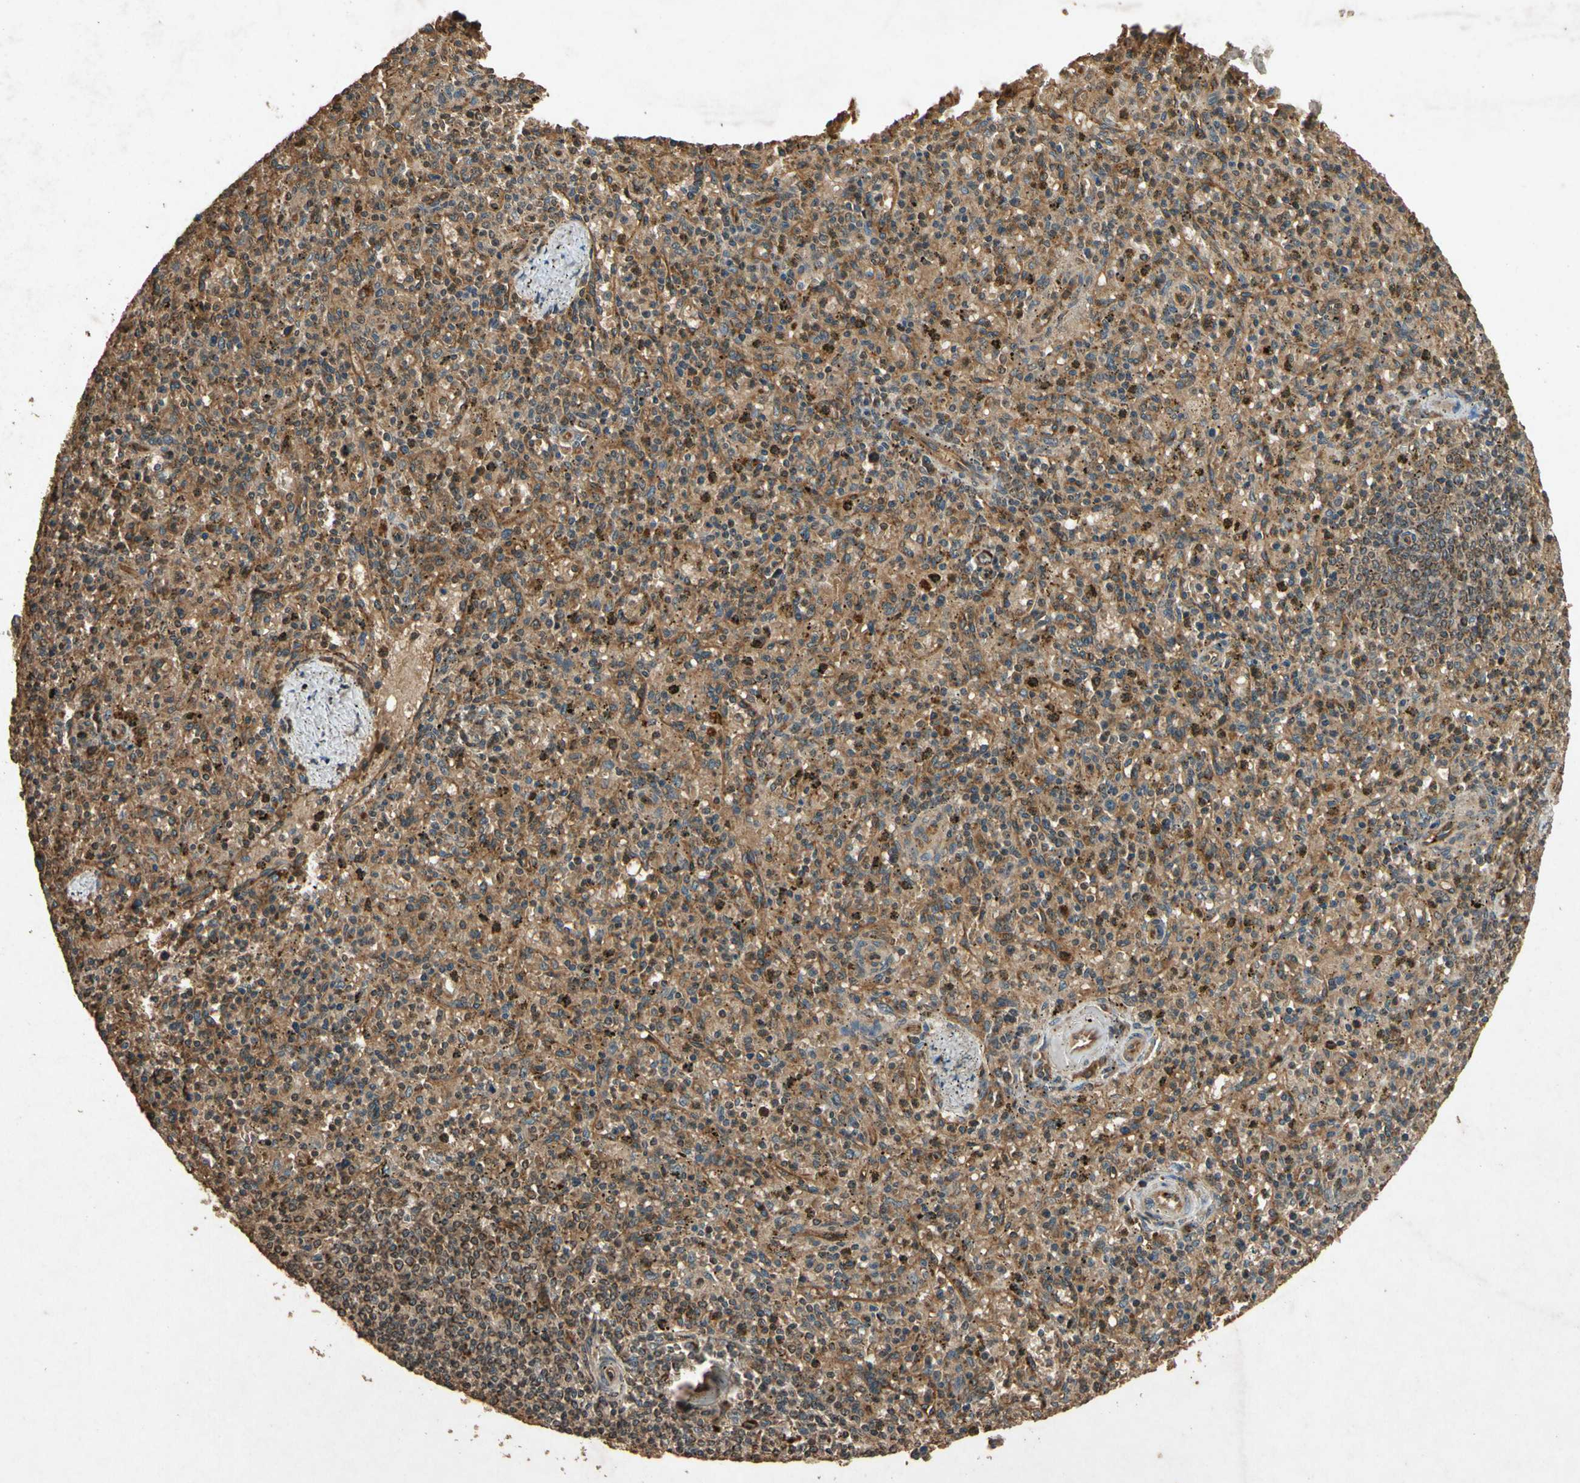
{"staining": {"intensity": "moderate", "quantity": ">75%", "location": "cytoplasmic/membranous"}, "tissue": "spleen", "cell_type": "Cells in red pulp", "image_type": "normal", "snomed": [{"axis": "morphology", "description": "Normal tissue, NOS"}, {"axis": "topography", "description": "Spleen"}], "caption": "Moderate cytoplasmic/membranous staining is appreciated in approximately >75% of cells in red pulp in unremarkable spleen.", "gene": "TXN2", "patient": {"sex": "male", "age": 72}}